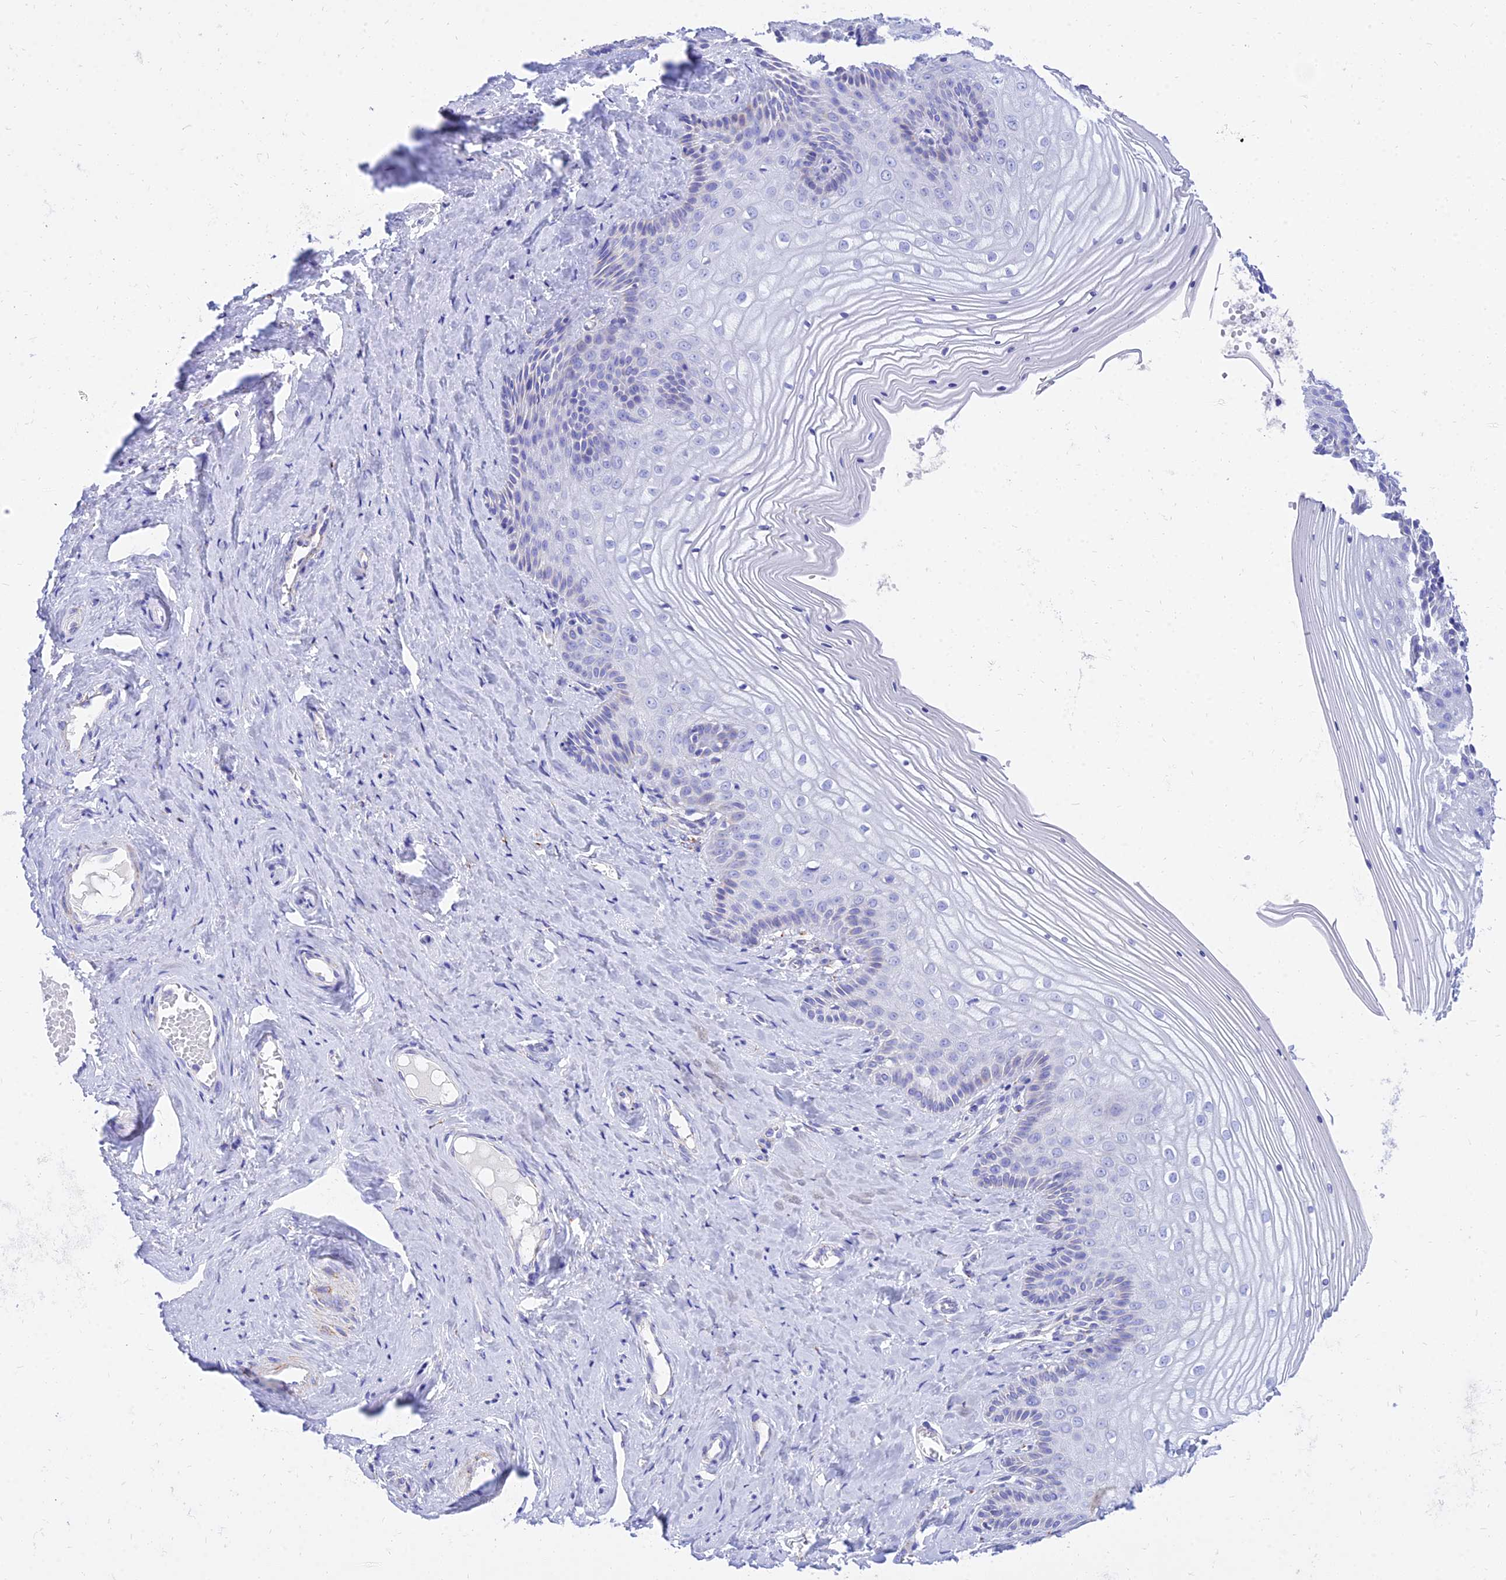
{"staining": {"intensity": "negative", "quantity": "none", "location": "none"}, "tissue": "vagina", "cell_type": "Squamous epithelial cells", "image_type": "normal", "snomed": [{"axis": "morphology", "description": "Normal tissue, NOS"}, {"axis": "topography", "description": "Vagina"}, {"axis": "topography", "description": "Cervix"}], "caption": "Immunohistochemistry photomicrograph of unremarkable human vagina stained for a protein (brown), which shows no staining in squamous epithelial cells. The staining was performed using DAB to visualize the protein expression in brown, while the nuclei were stained in blue with hematoxylin (Magnification: 20x).", "gene": "PKN3", "patient": {"sex": "female", "age": 40}}